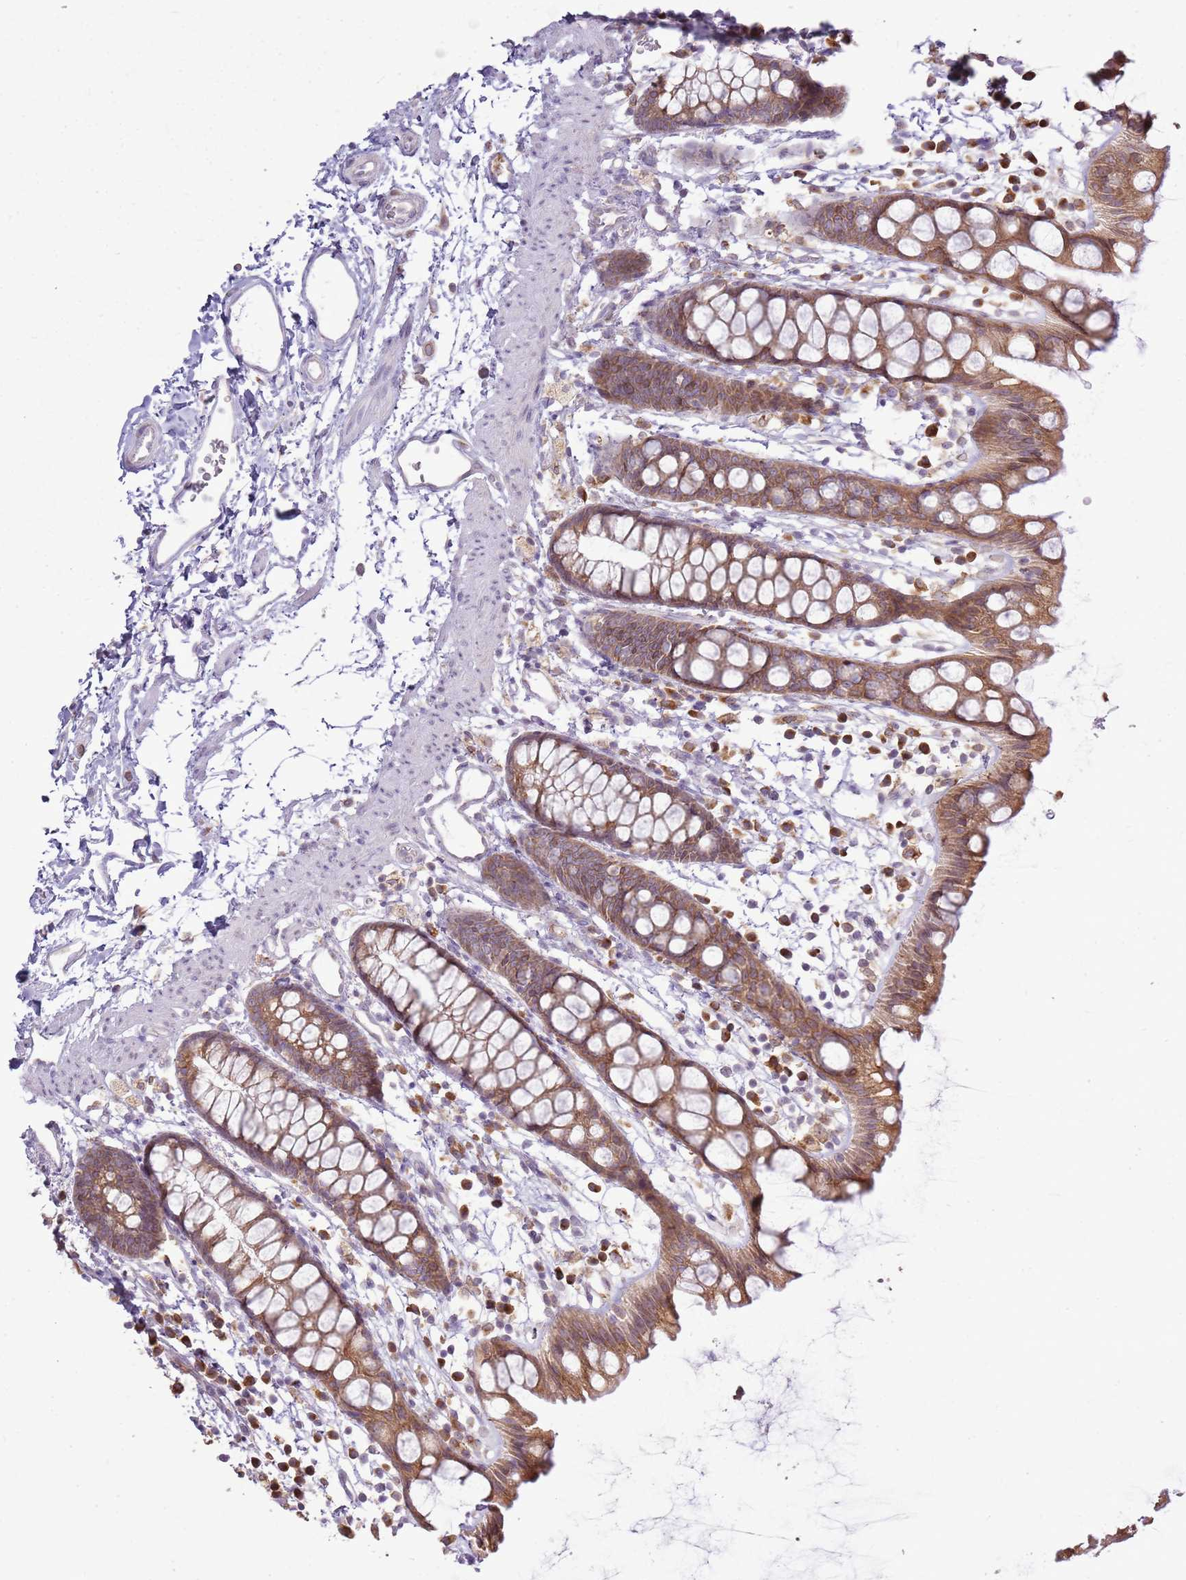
{"staining": {"intensity": "moderate", "quantity": ">75%", "location": "cytoplasmic/membranous"}, "tissue": "rectum", "cell_type": "Glandular cells", "image_type": "normal", "snomed": [{"axis": "morphology", "description": "Normal tissue, NOS"}, {"axis": "topography", "description": "Rectum"}], "caption": "Protein expression analysis of unremarkable rectum reveals moderate cytoplasmic/membranous positivity in about >75% of glandular cells.", "gene": "TMED10", "patient": {"sex": "female", "age": 65}}